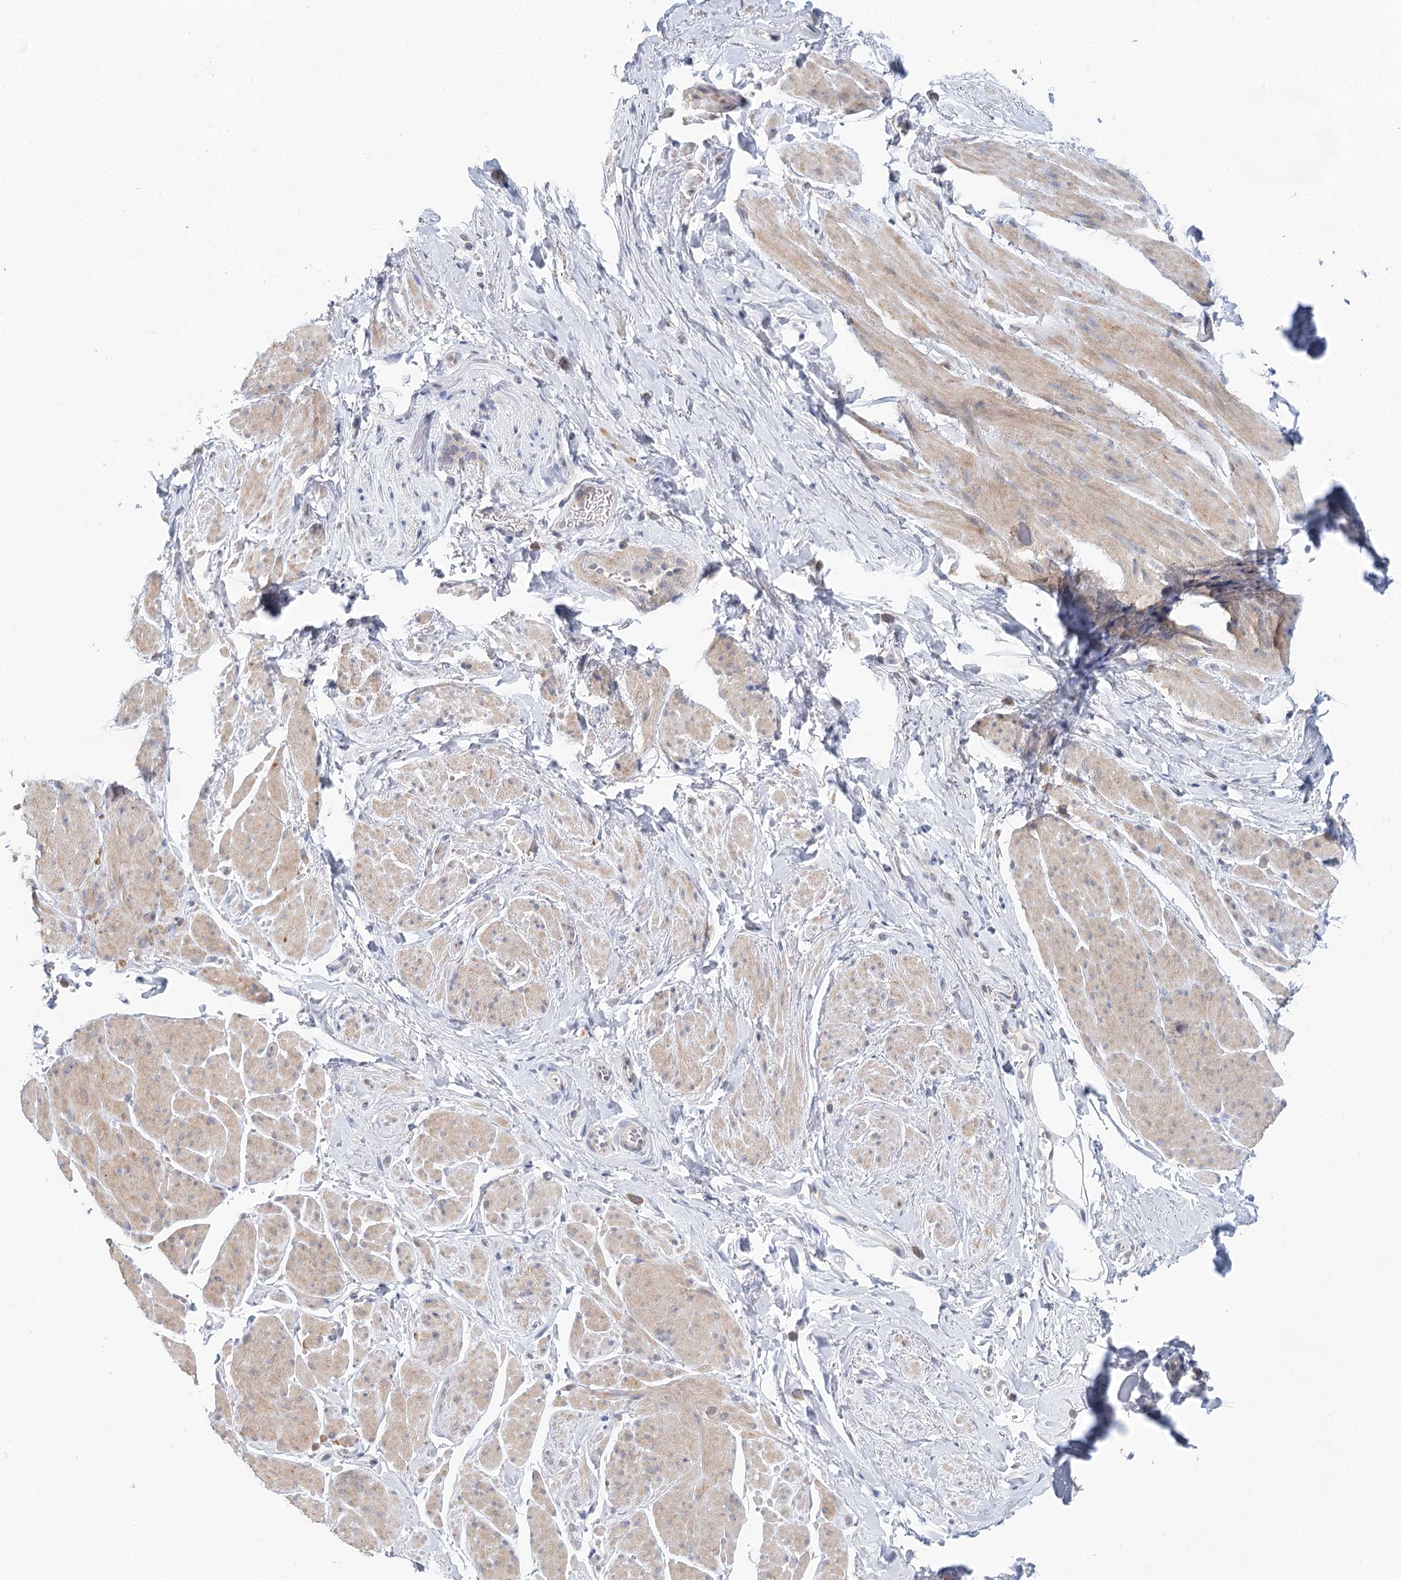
{"staining": {"intensity": "weak", "quantity": "25%-75%", "location": "cytoplasmic/membranous"}, "tissue": "smooth muscle", "cell_type": "Smooth muscle cells", "image_type": "normal", "snomed": [{"axis": "morphology", "description": "Normal tissue, NOS"}, {"axis": "topography", "description": "Smooth muscle"}, {"axis": "topography", "description": "Peripheral nerve tissue"}], "caption": "Immunohistochemistry micrograph of unremarkable smooth muscle: smooth muscle stained using immunohistochemistry (IHC) shows low levels of weak protein expression localized specifically in the cytoplasmic/membranous of smooth muscle cells, appearing as a cytoplasmic/membranous brown color.", "gene": "BLTP1", "patient": {"sex": "male", "age": 69}}